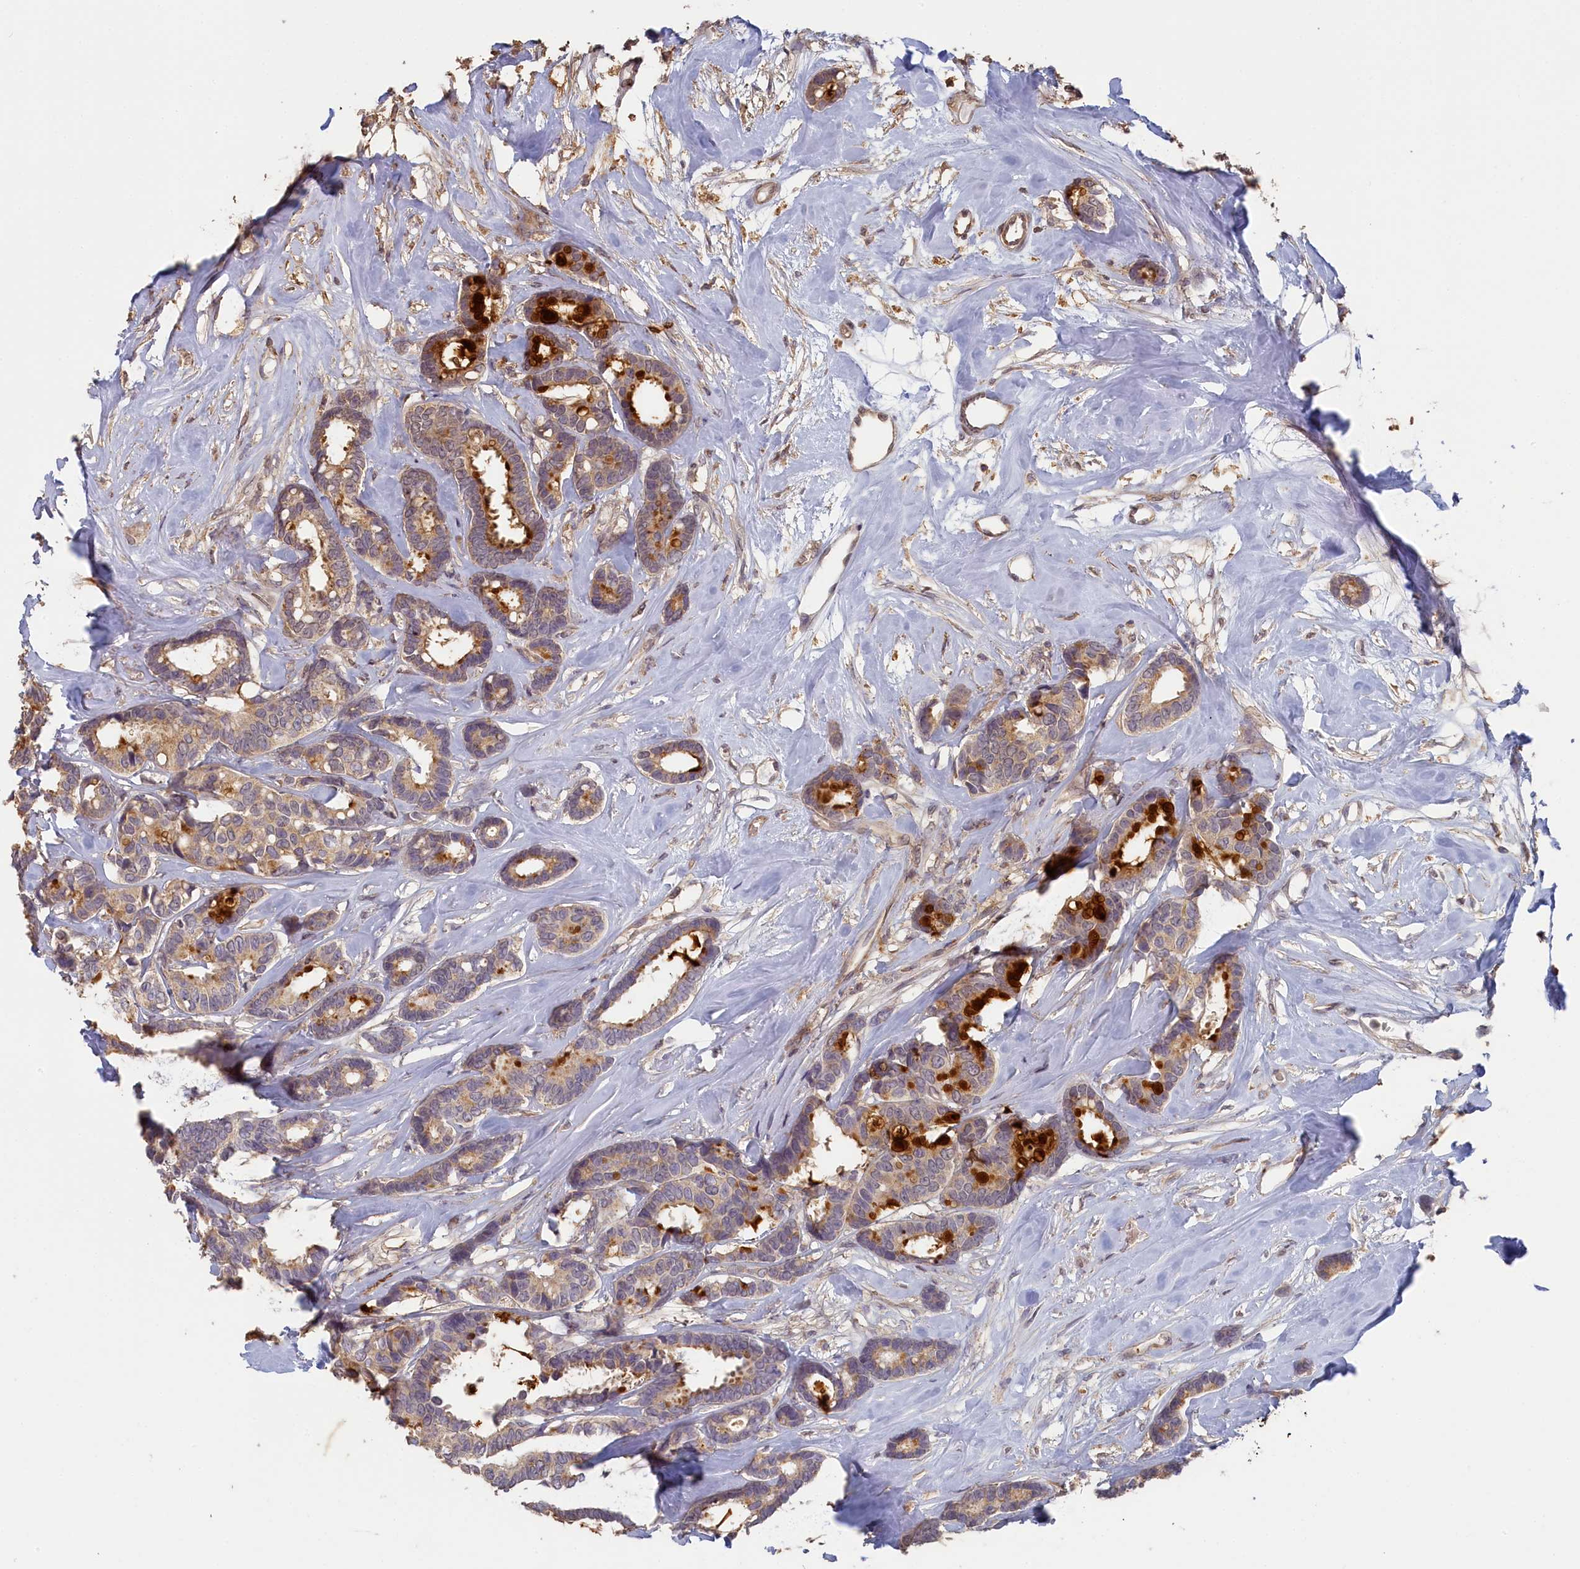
{"staining": {"intensity": "moderate", "quantity": ">75%", "location": "cytoplasmic/membranous"}, "tissue": "breast cancer", "cell_type": "Tumor cells", "image_type": "cancer", "snomed": [{"axis": "morphology", "description": "Duct carcinoma"}, {"axis": "topography", "description": "Breast"}], "caption": "Moderate cytoplasmic/membranous staining is identified in approximately >75% of tumor cells in breast cancer (invasive ductal carcinoma).", "gene": "STX16", "patient": {"sex": "female", "age": 87}}